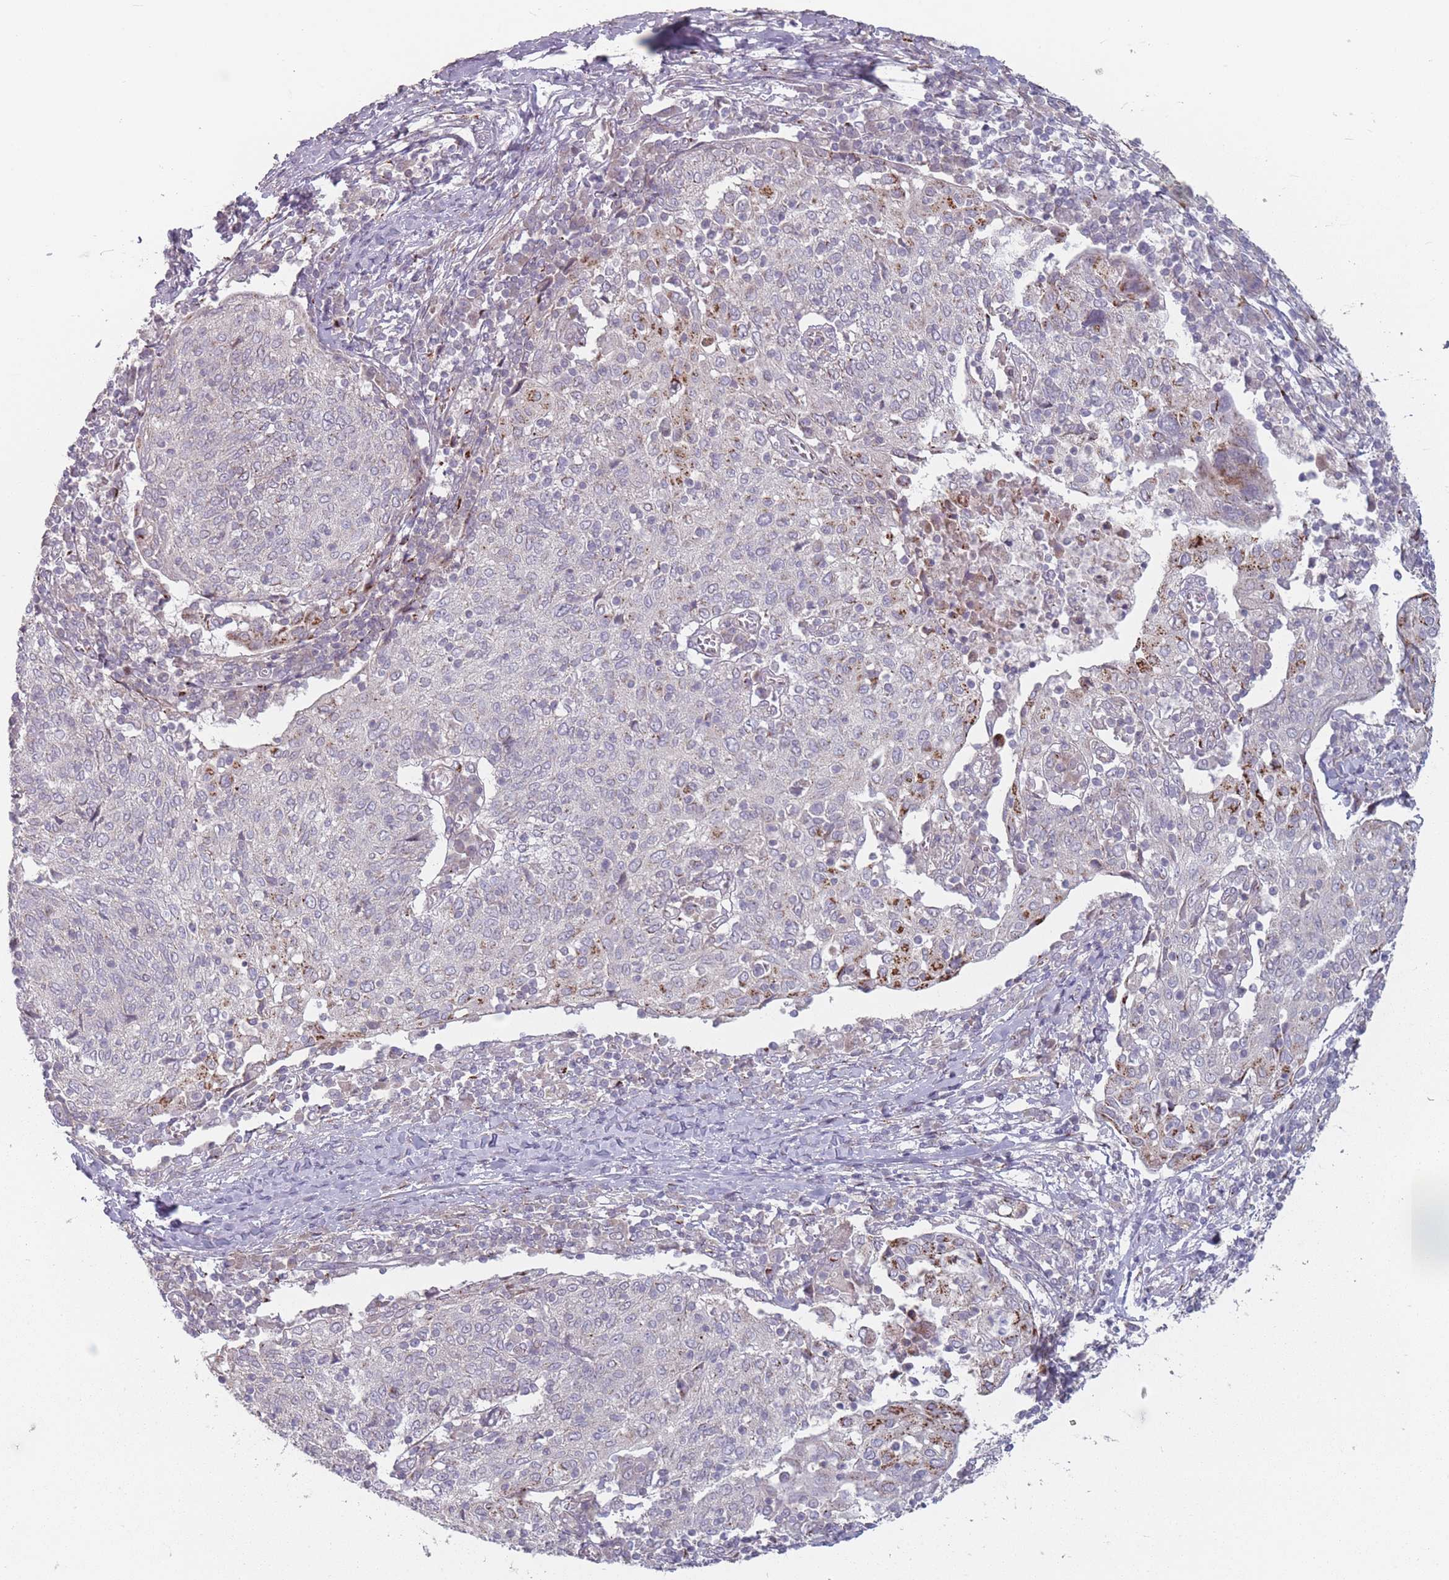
{"staining": {"intensity": "moderate", "quantity": "<25%", "location": "cytoplasmic/membranous"}, "tissue": "cervical cancer", "cell_type": "Tumor cells", "image_type": "cancer", "snomed": [{"axis": "morphology", "description": "Squamous cell carcinoma, NOS"}, {"axis": "topography", "description": "Cervix"}], "caption": "Cervical cancer was stained to show a protein in brown. There is low levels of moderate cytoplasmic/membranous positivity in approximately <25% of tumor cells. (DAB (3,3'-diaminobenzidine) IHC, brown staining for protein, blue staining for nuclei).", "gene": "AKAIN1", "patient": {"sex": "female", "age": 52}}